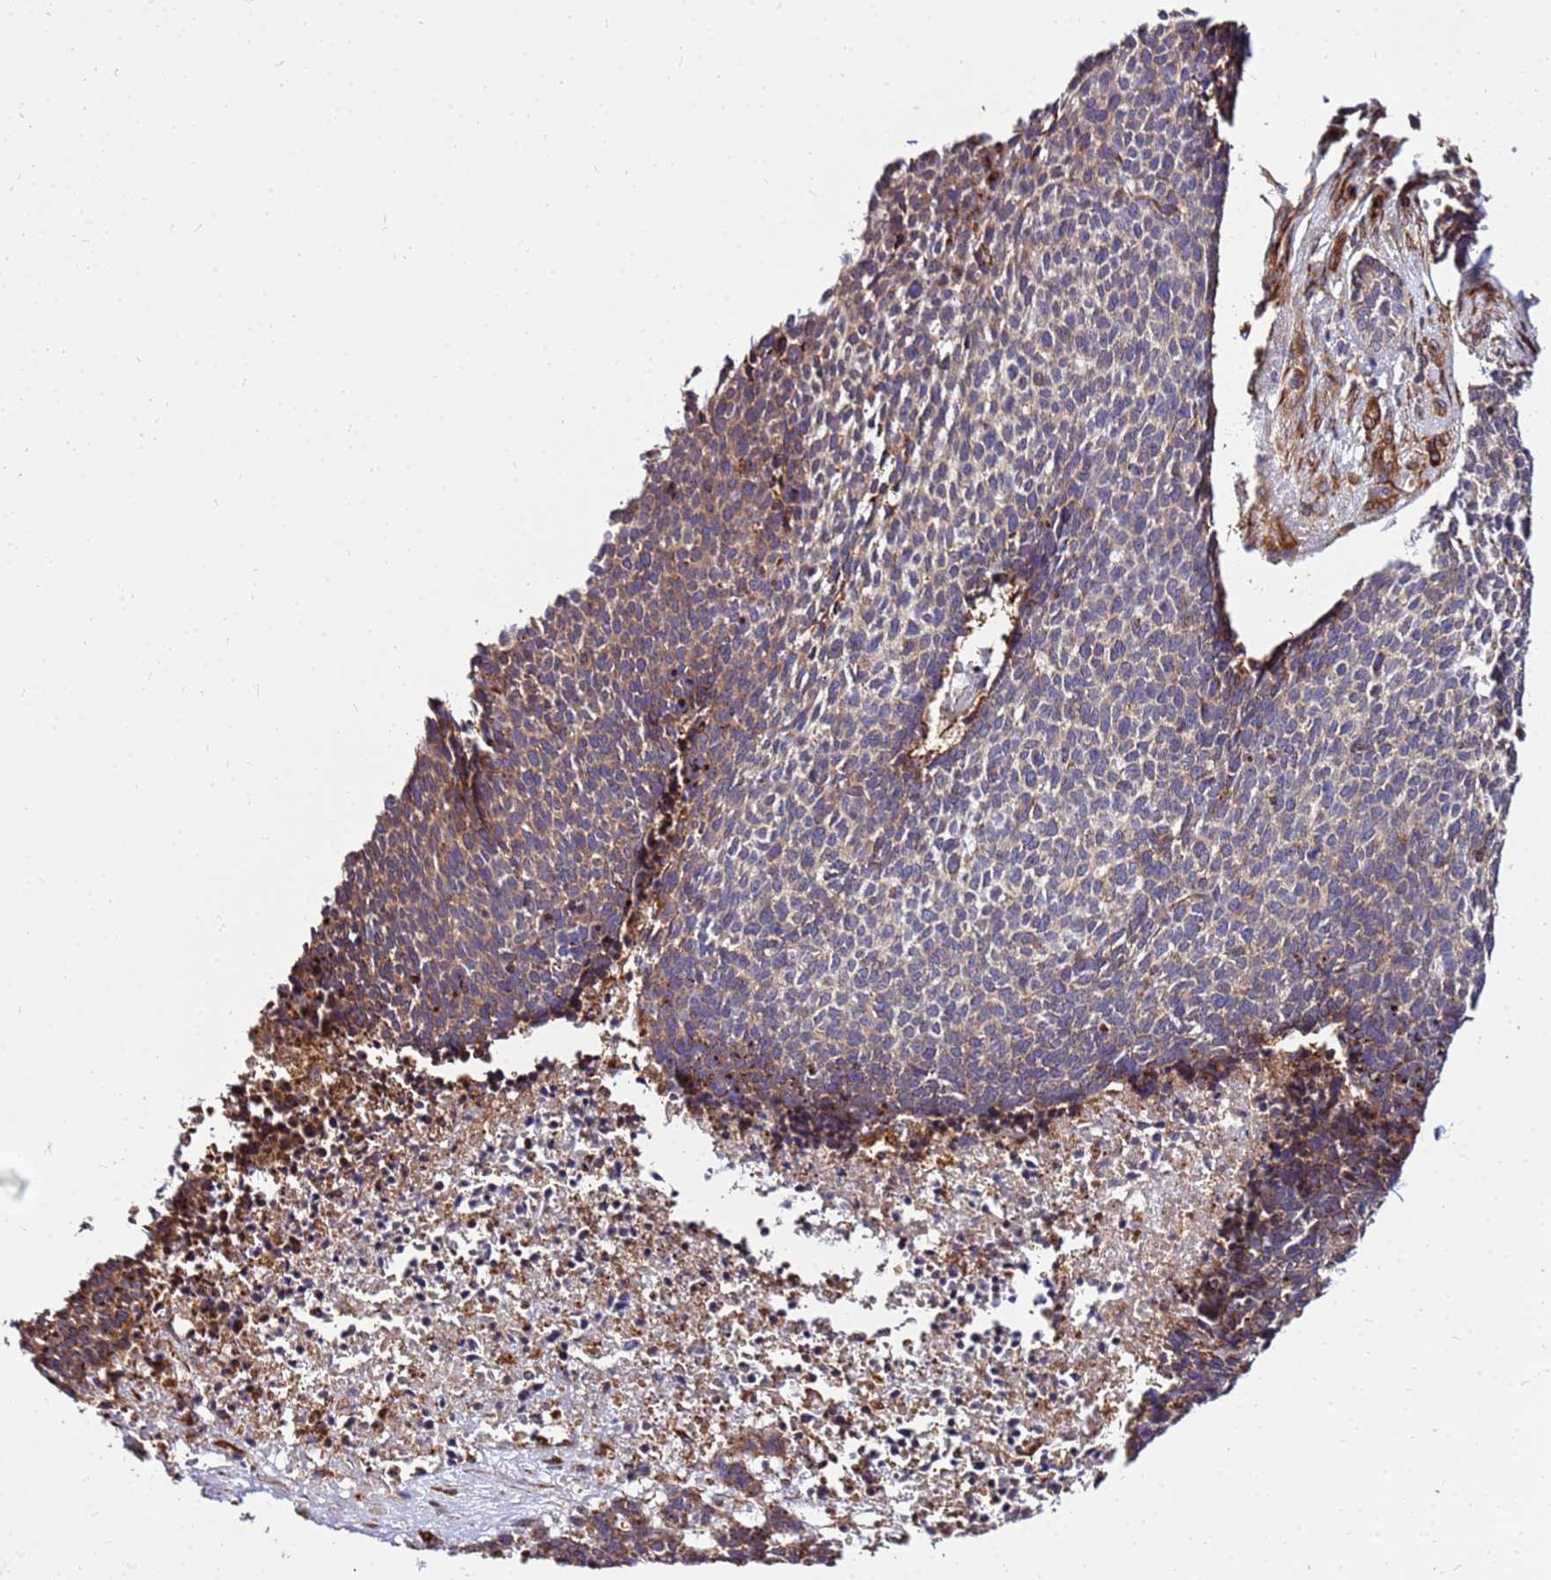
{"staining": {"intensity": "weak", "quantity": "25%-75%", "location": "cytoplasmic/membranous"}, "tissue": "skin cancer", "cell_type": "Tumor cells", "image_type": "cancer", "snomed": [{"axis": "morphology", "description": "Basal cell carcinoma"}, {"axis": "topography", "description": "Skin"}], "caption": "IHC of basal cell carcinoma (skin) exhibits low levels of weak cytoplasmic/membranous staining in about 25%-75% of tumor cells.", "gene": "WWC2", "patient": {"sex": "female", "age": 84}}